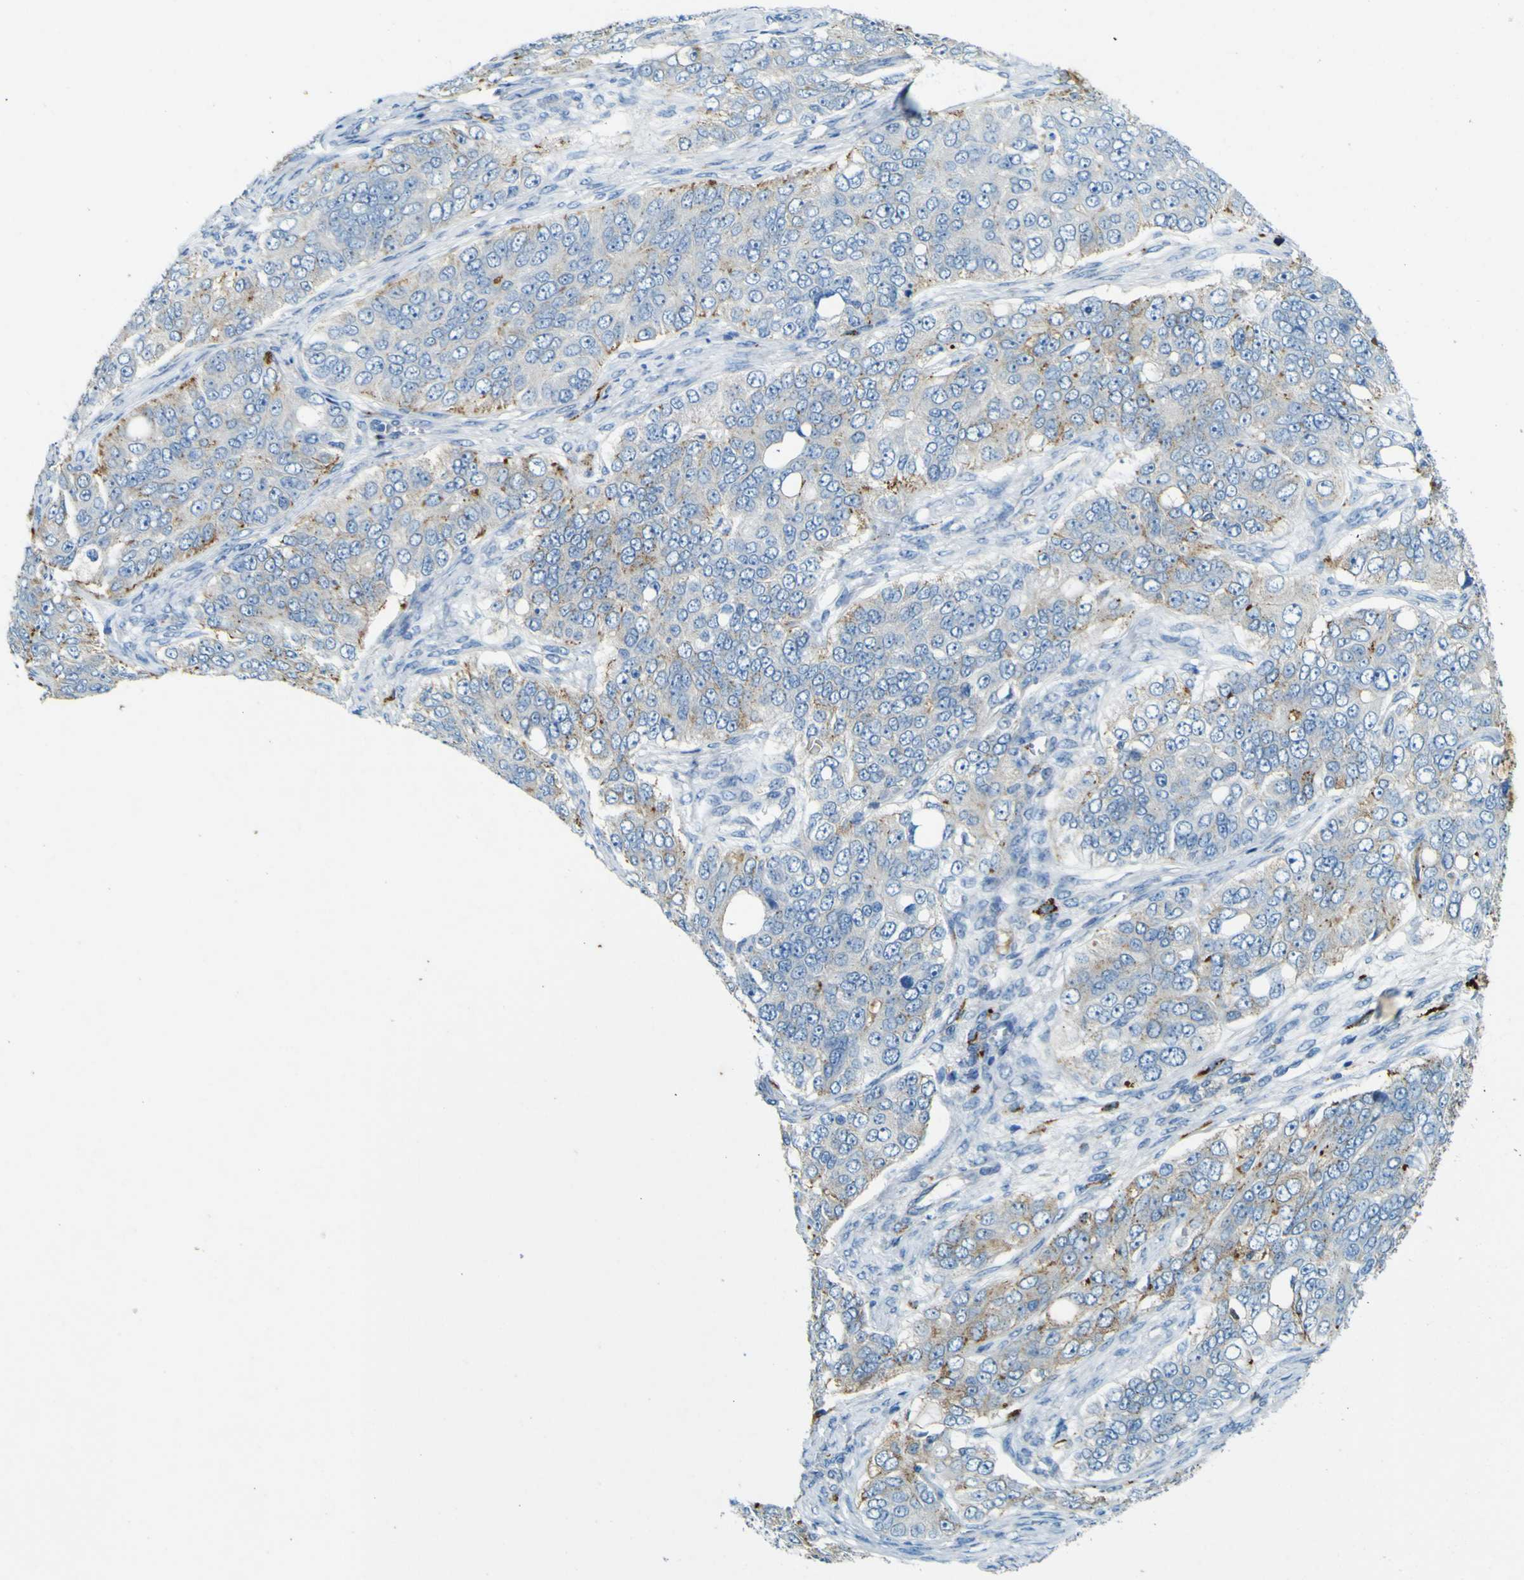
{"staining": {"intensity": "negative", "quantity": "none", "location": "none"}, "tissue": "ovarian cancer", "cell_type": "Tumor cells", "image_type": "cancer", "snomed": [{"axis": "morphology", "description": "Carcinoma, endometroid"}, {"axis": "topography", "description": "Ovary"}], "caption": "Endometroid carcinoma (ovarian) was stained to show a protein in brown. There is no significant expression in tumor cells.", "gene": "PDE9A", "patient": {"sex": "female", "age": 51}}